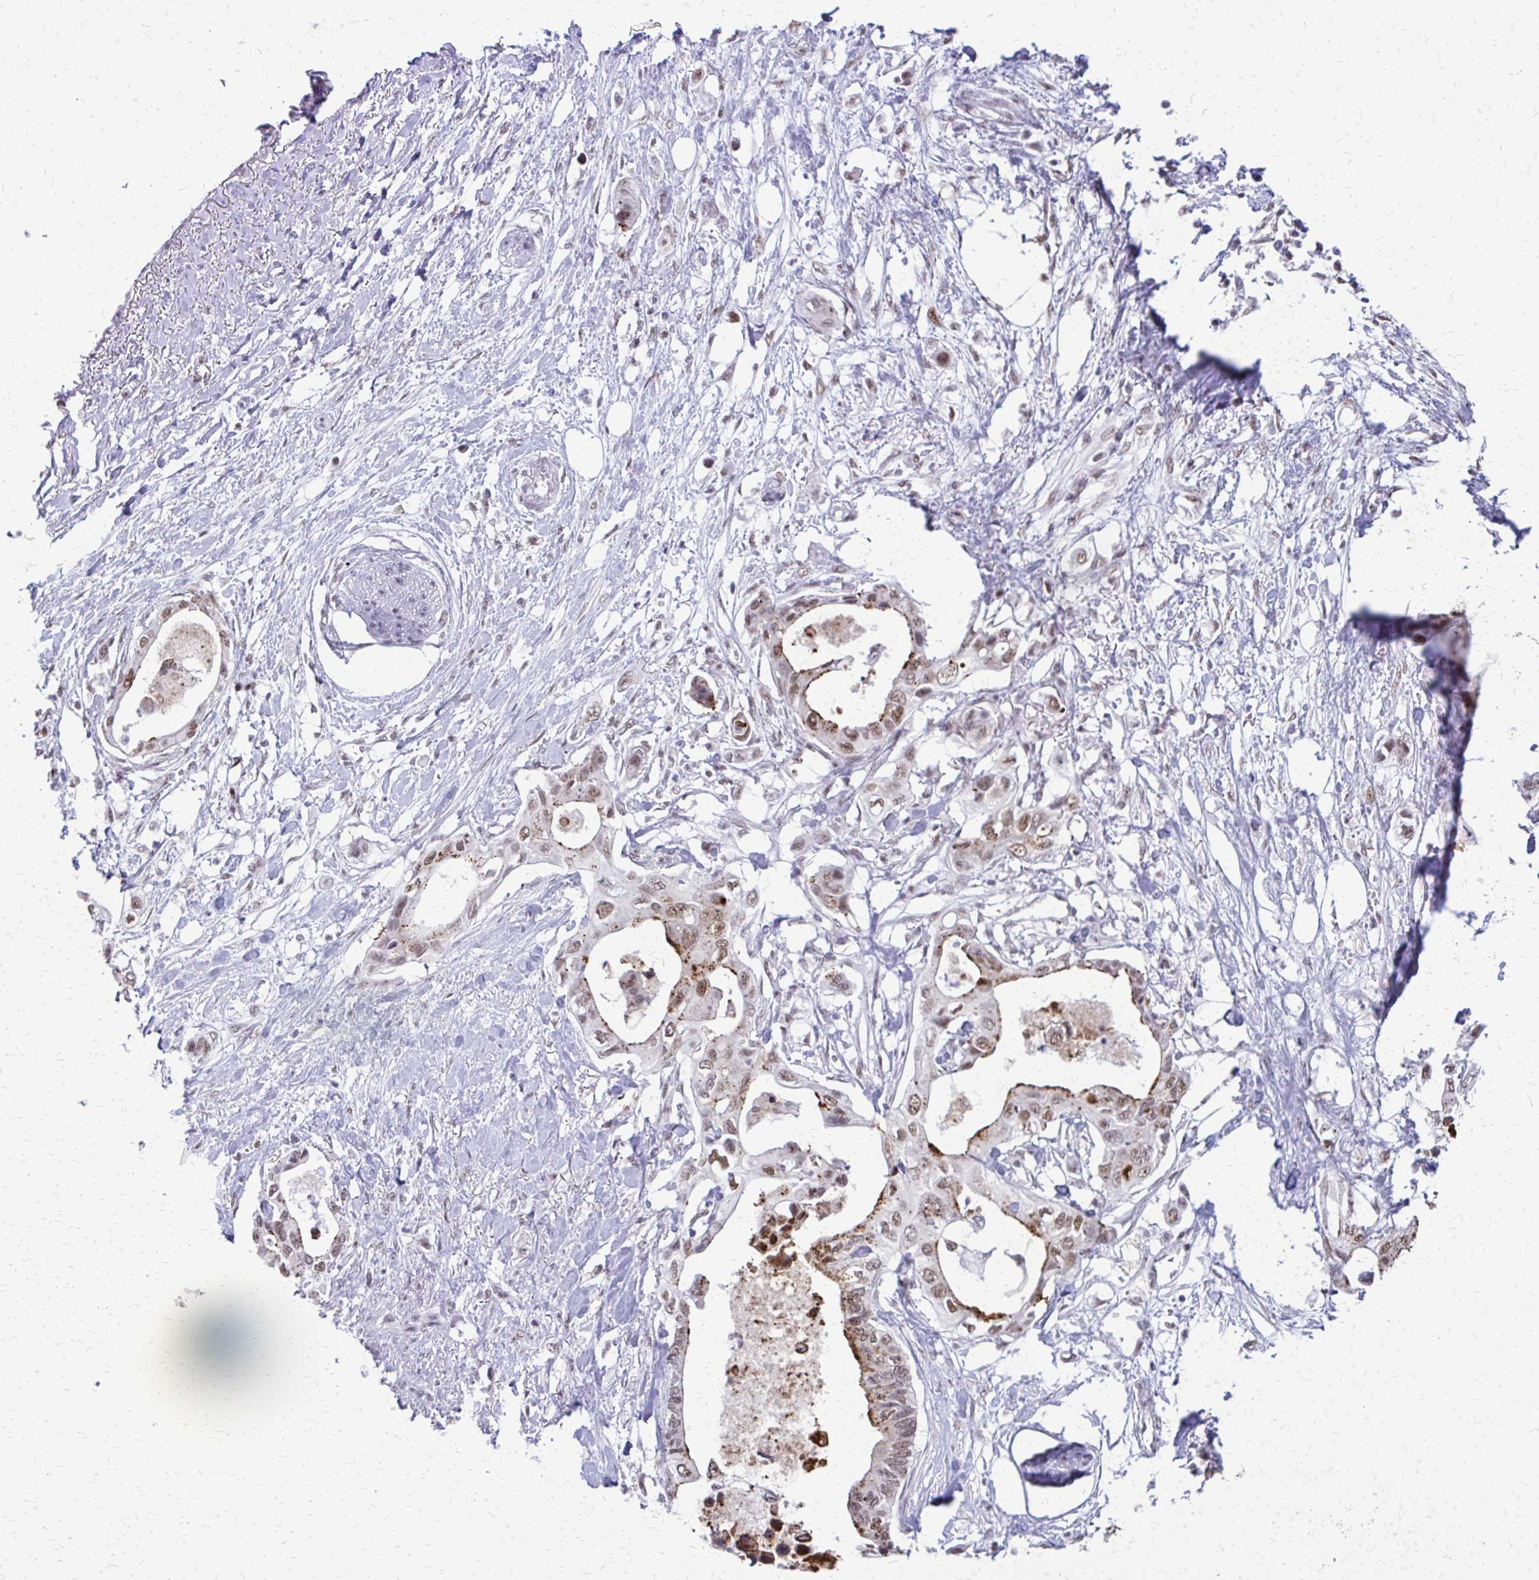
{"staining": {"intensity": "moderate", "quantity": ">75%", "location": "cytoplasmic/membranous,nuclear"}, "tissue": "pancreatic cancer", "cell_type": "Tumor cells", "image_type": "cancer", "snomed": [{"axis": "morphology", "description": "Adenocarcinoma, NOS"}, {"axis": "topography", "description": "Pancreas"}], "caption": "A brown stain highlights moderate cytoplasmic/membranous and nuclear expression of a protein in pancreatic cancer (adenocarcinoma) tumor cells.", "gene": "SS18", "patient": {"sex": "female", "age": 63}}